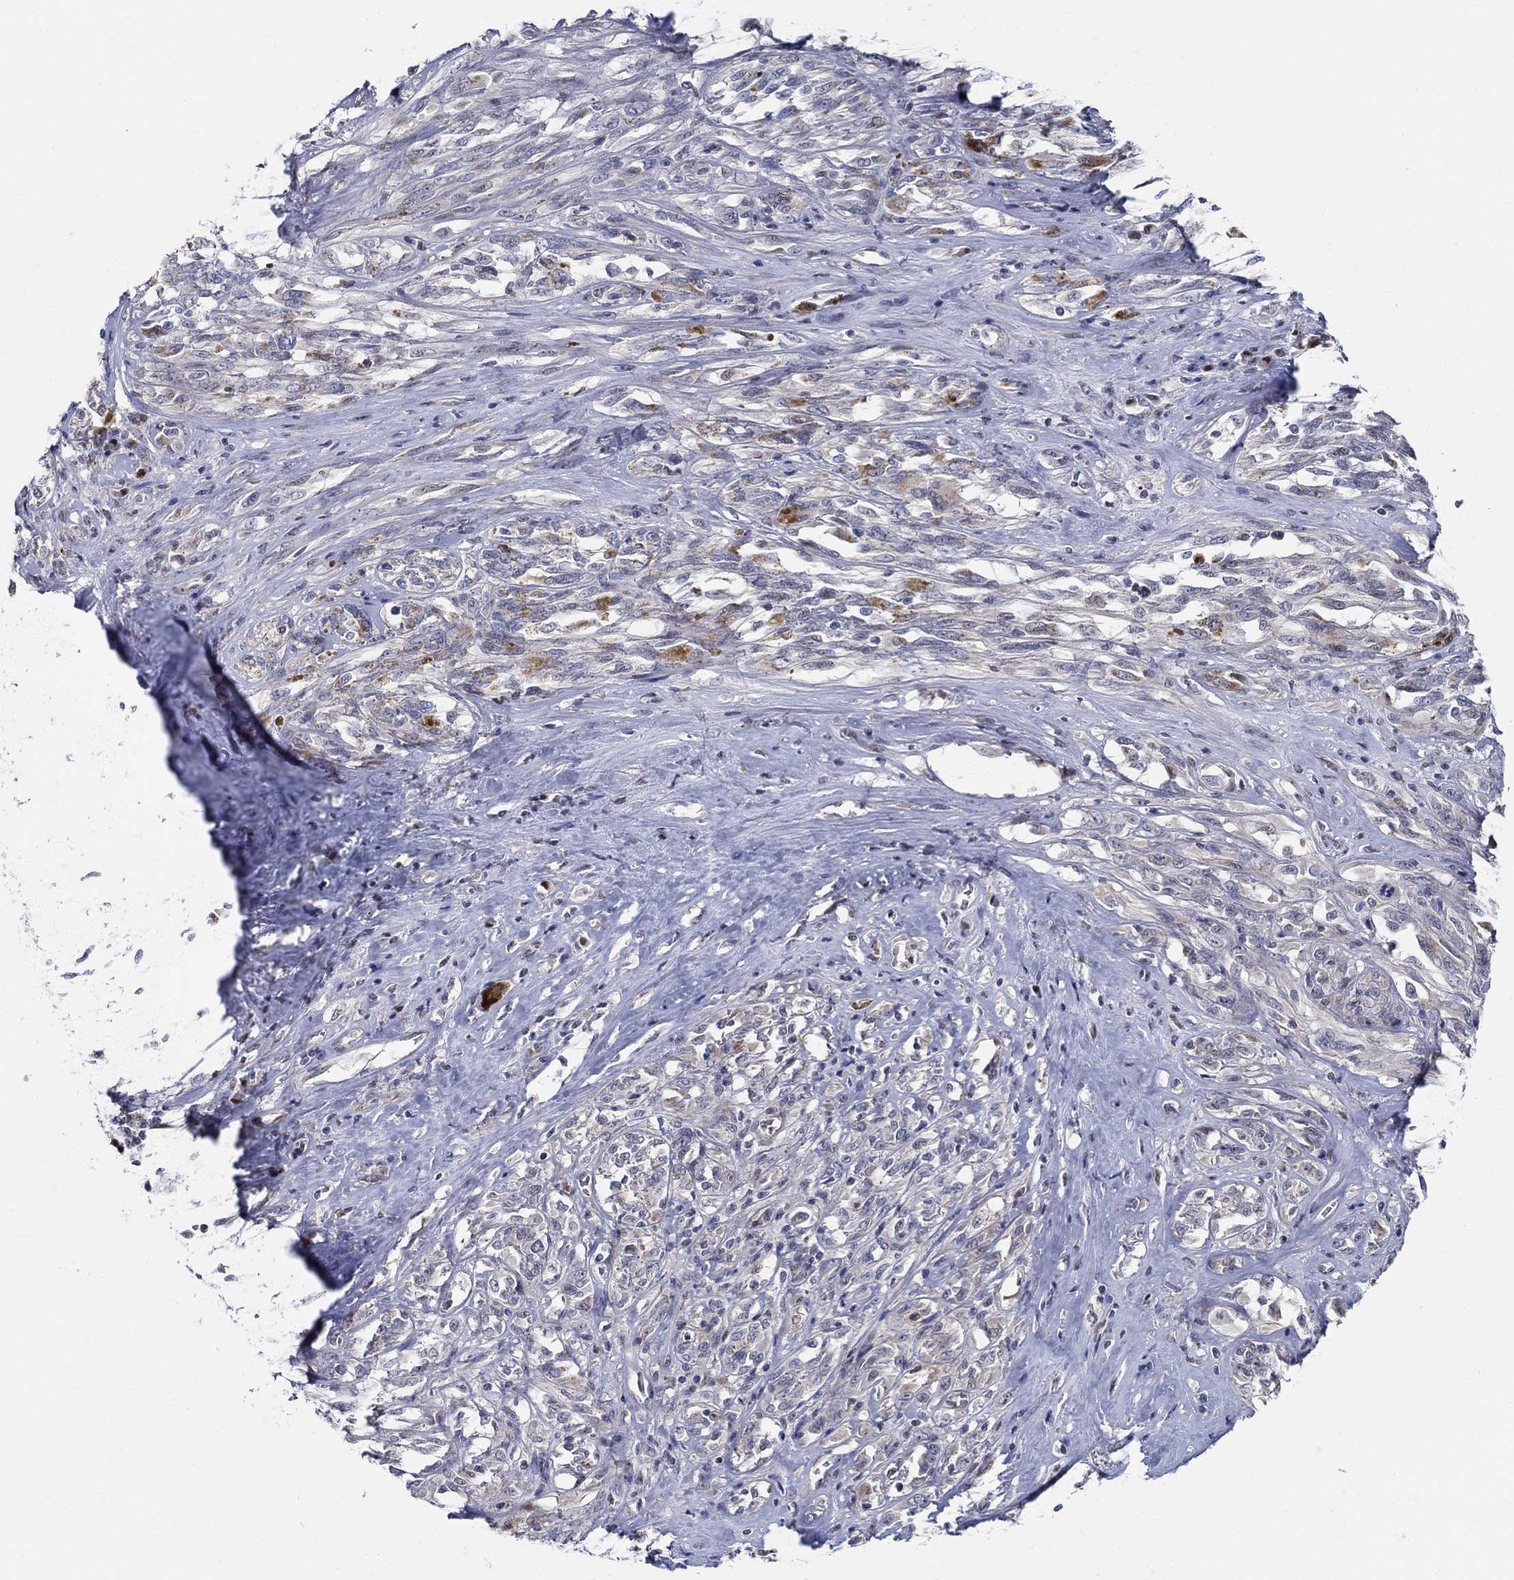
{"staining": {"intensity": "moderate", "quantity": "<25%", "location": "nuclear"}, "tissue": "melanoma", "cell_type": "Tumor cells", "image_type": "cancer", "snomed": [{"axis": "morphology", "description": "Malignant melanoma, NOS"}, {"axis": "topography", "description": "Skin"}], "caption": "Brown immunohistochemical staining in malignant melanoma reveals moderate nuclear positivity in about <25% of tumor cells.", "gene": "C16orf46", "patient": {"sex": "female", "age": 91}}